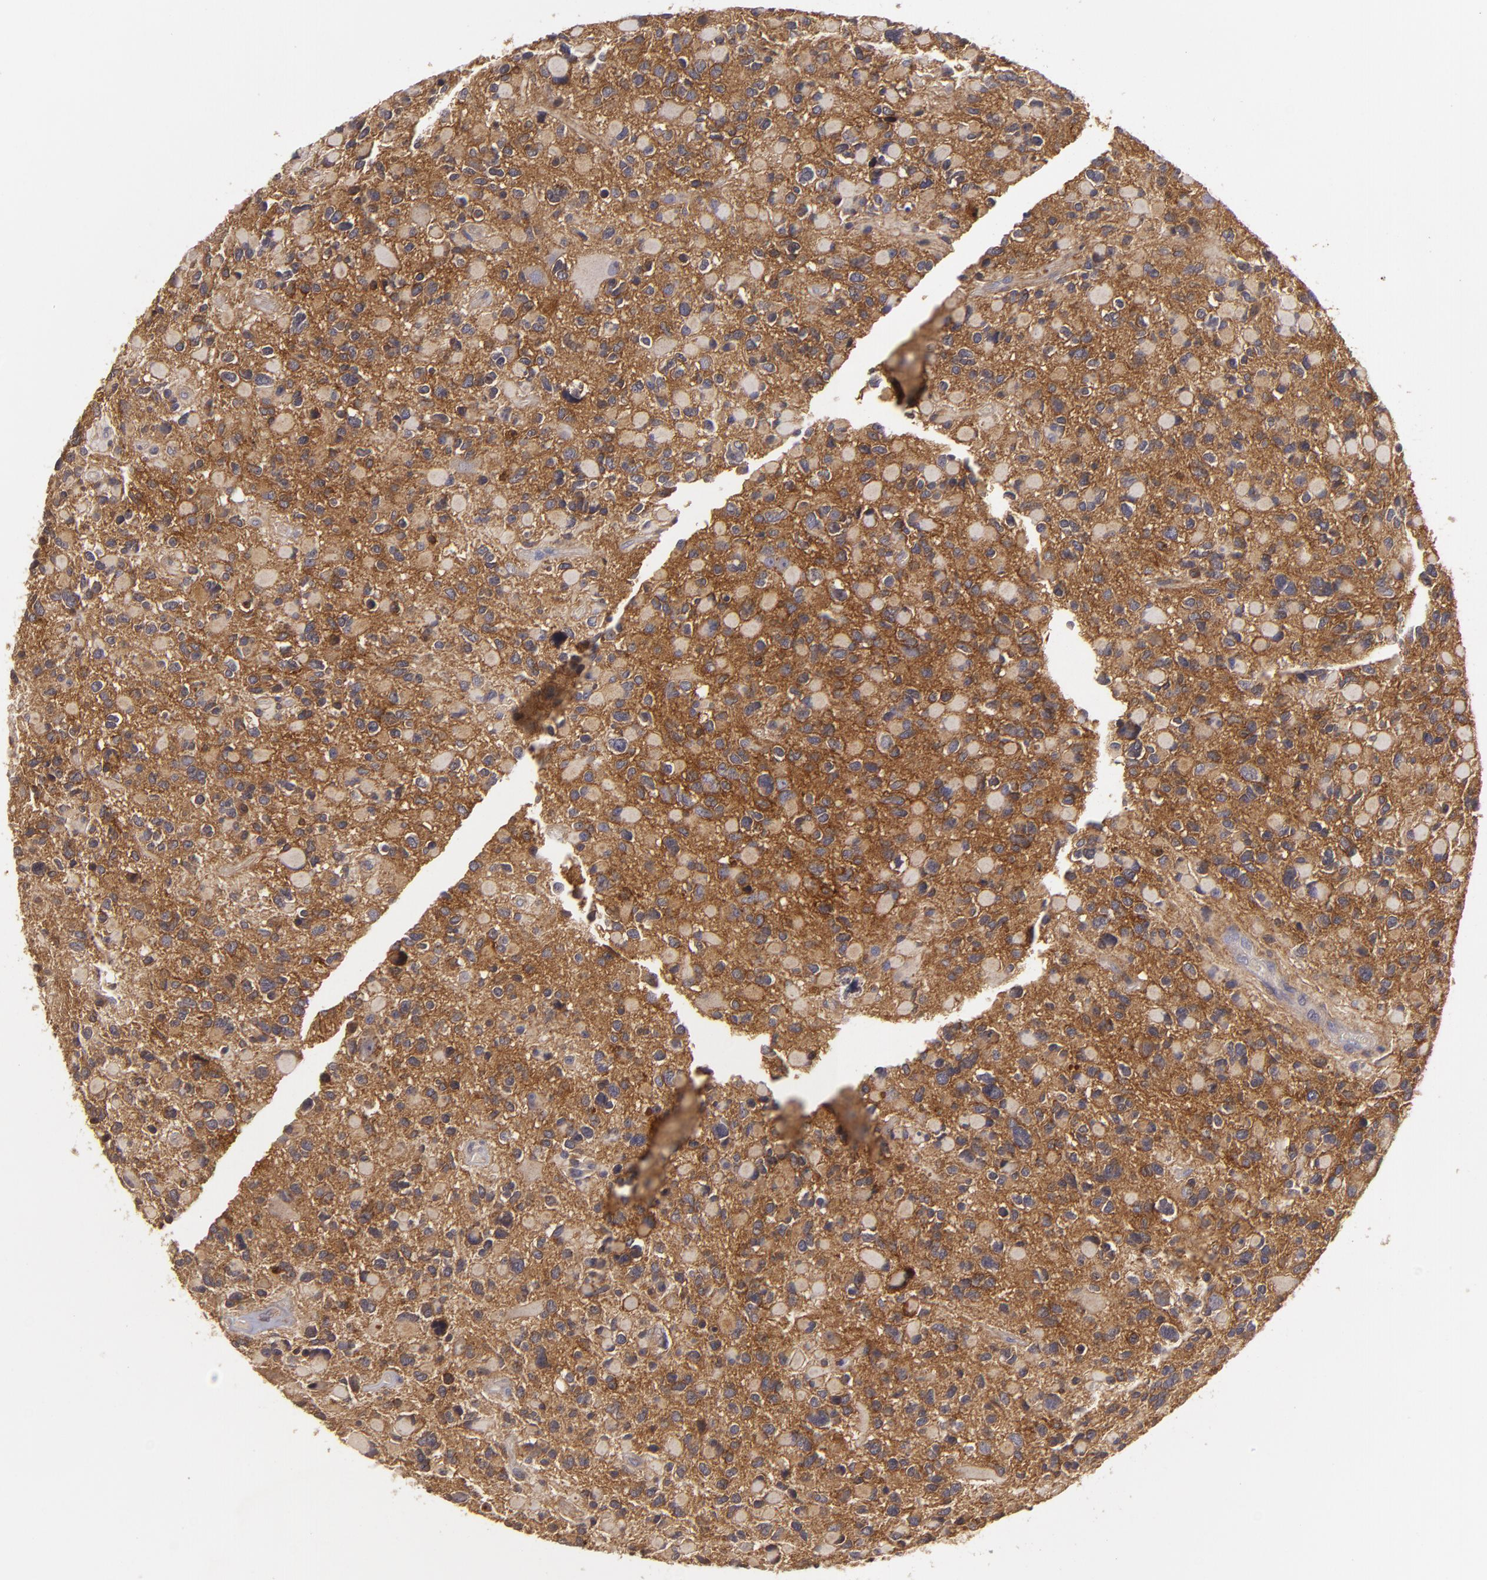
{"staining": {"intensity": "moderate", "quantity": ">75%", "location": "cytoplasmic/membranous"}, "tissue": "glioma", "cell_type": "Tumor cells", "image_type": "cancer", "snomed": [{"axis": "morphology", "description": "Glioma, malignant, High grade"}, {"axis": "topography", "description": "Brain"}], "caption": "Immunohistochemistry histopathology image of neoplastic tissue: malignant high-grade glioma stained using immunohistochemistry (IHC) reveals medium levels of moderate protein expression localized specifically in the cytoplasmic/membranous of tumor cells, appearing as a cytoplasmic/membranous brown color.", "gene": "HRAS", "patient": {"sex": "female", "age": 37}}